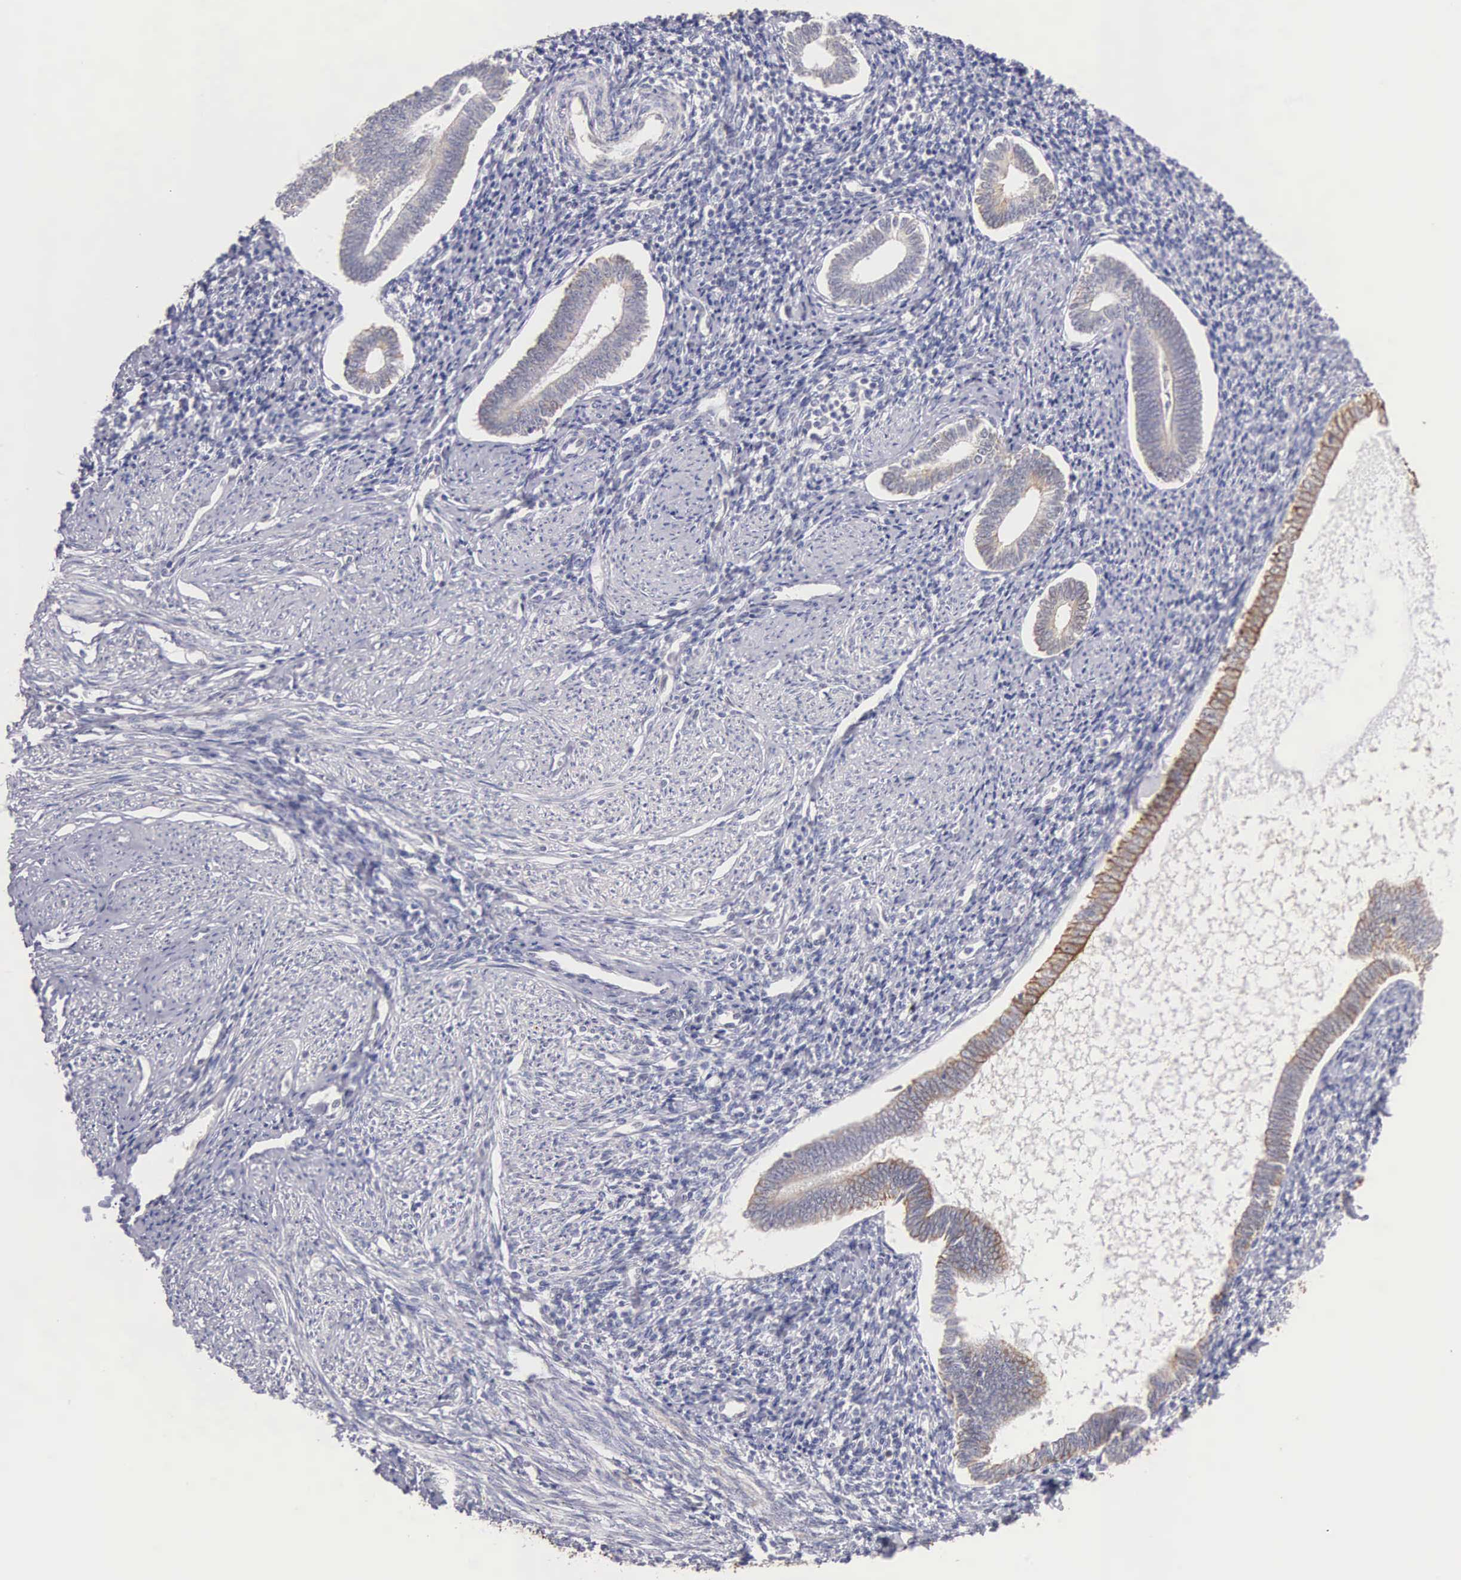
{"staining": {"intensity": "negative", "quantity": "none", "location": "none"}, "tissue": "endometrium", "cell_type": "Cells in endometrial stroma", "image_type": "normal", "snomed": [{"axis": "morphology", "description": "Normal tissue, NOS"}, {"axis": "topography", "description": "Endometrium"}], "caption": "This histopathology image is of unremarkable endometrium stained with immunohistochemistry (IHC) to label a protein in brown with the nuclei are counter-stained blue. There is no expression in cells in endometrial stroma. (IHC, brightfield microscopy, high magnification).", "gene": "PIR", "patient": {"sex": "female", "age": 52}}